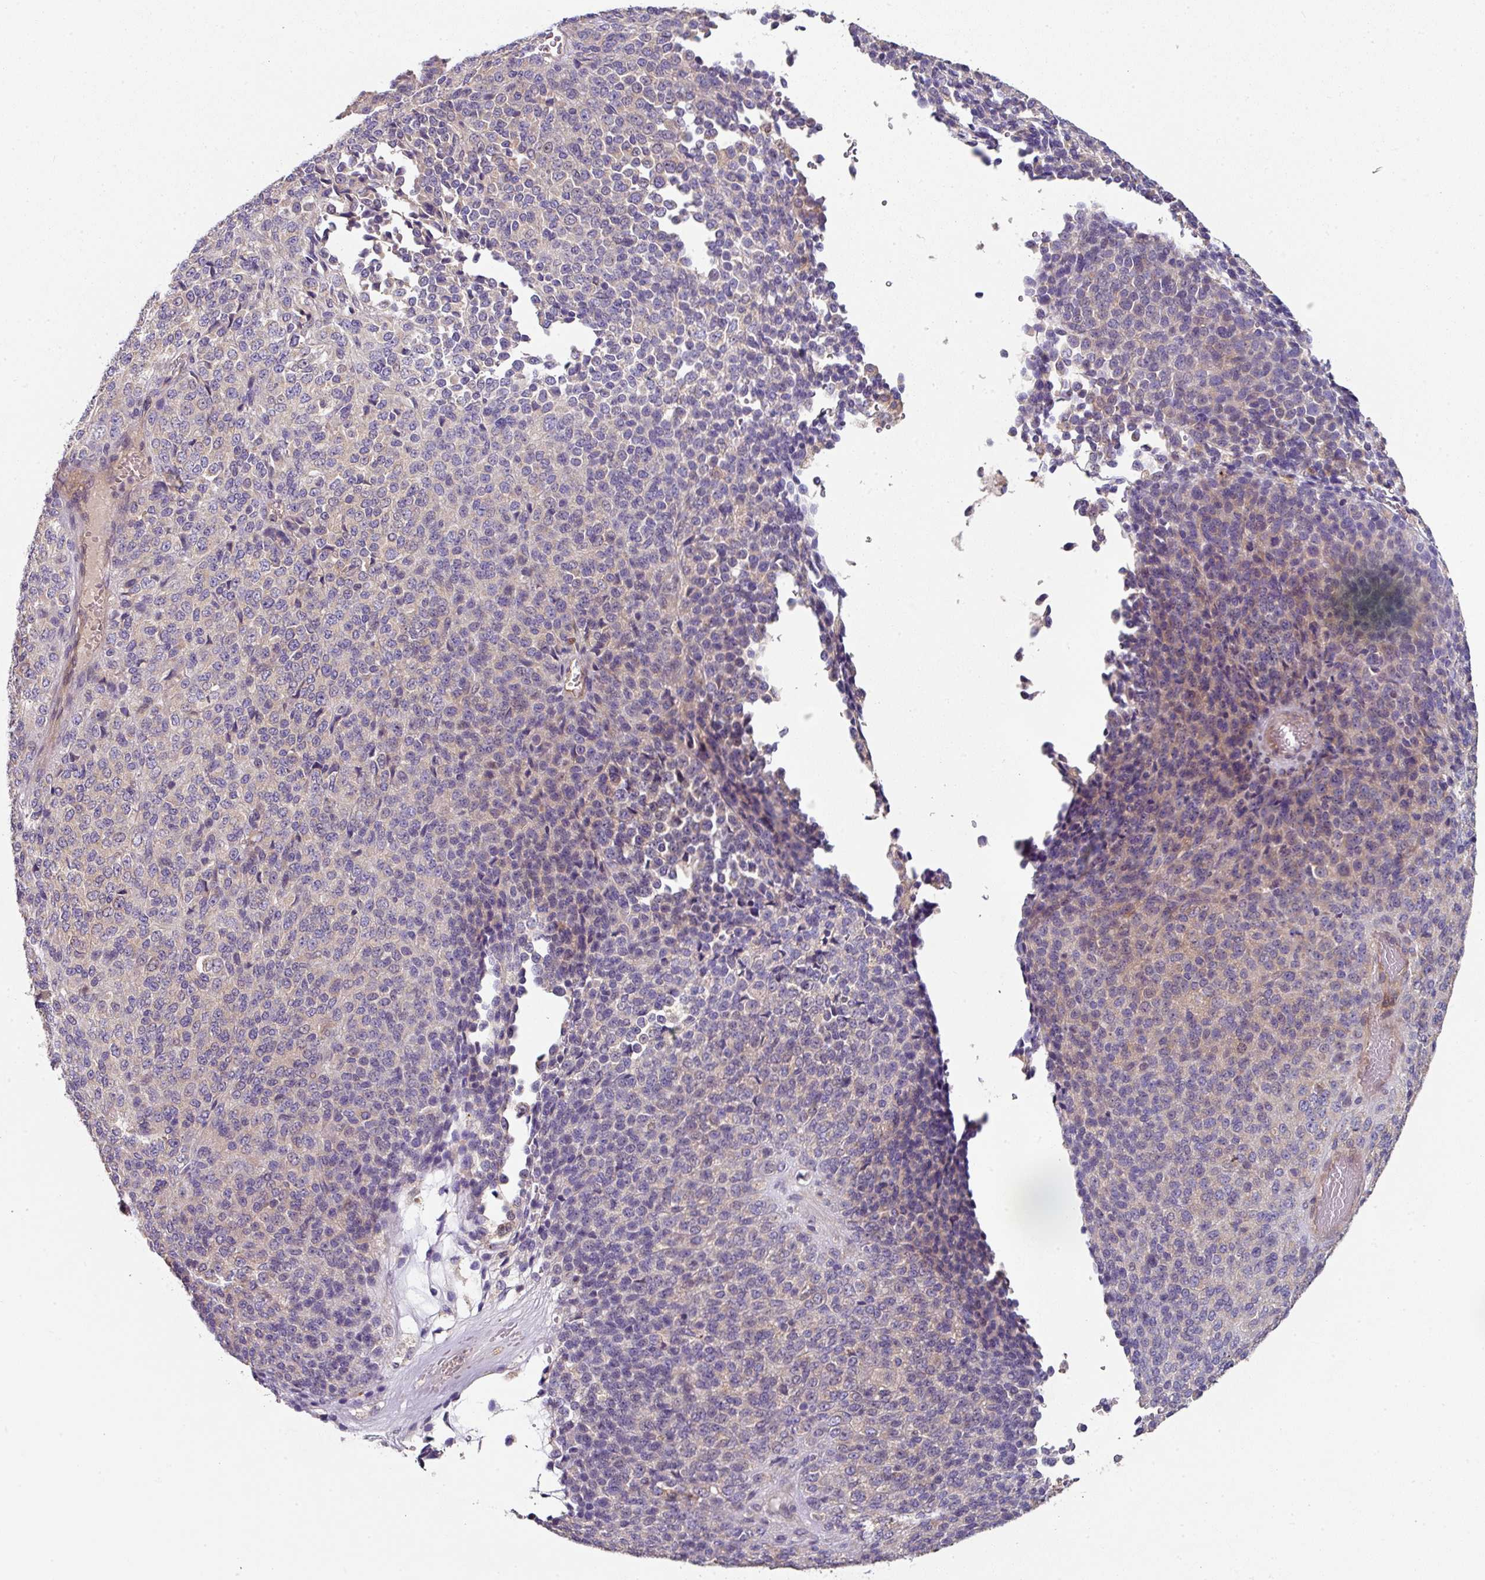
{"staining": {"intensity": "negative", "quantity": "none", "location": "none"}, "tissue": "melanoma", "cell_type": "Tumor cells", "image_type": "cancer", "snomed": [{"axis": "morphology", "description": "Malignant melanoma, Metastatic site"}, {"axis": "topography", "description": "Brain"}], "caption": "This is a micrograph of immunohistochemistry staining of melanoma, which shows no expression in tumor cells.", "gene": "C4orf48", "patient": {"sex": "female", "age": 56}}